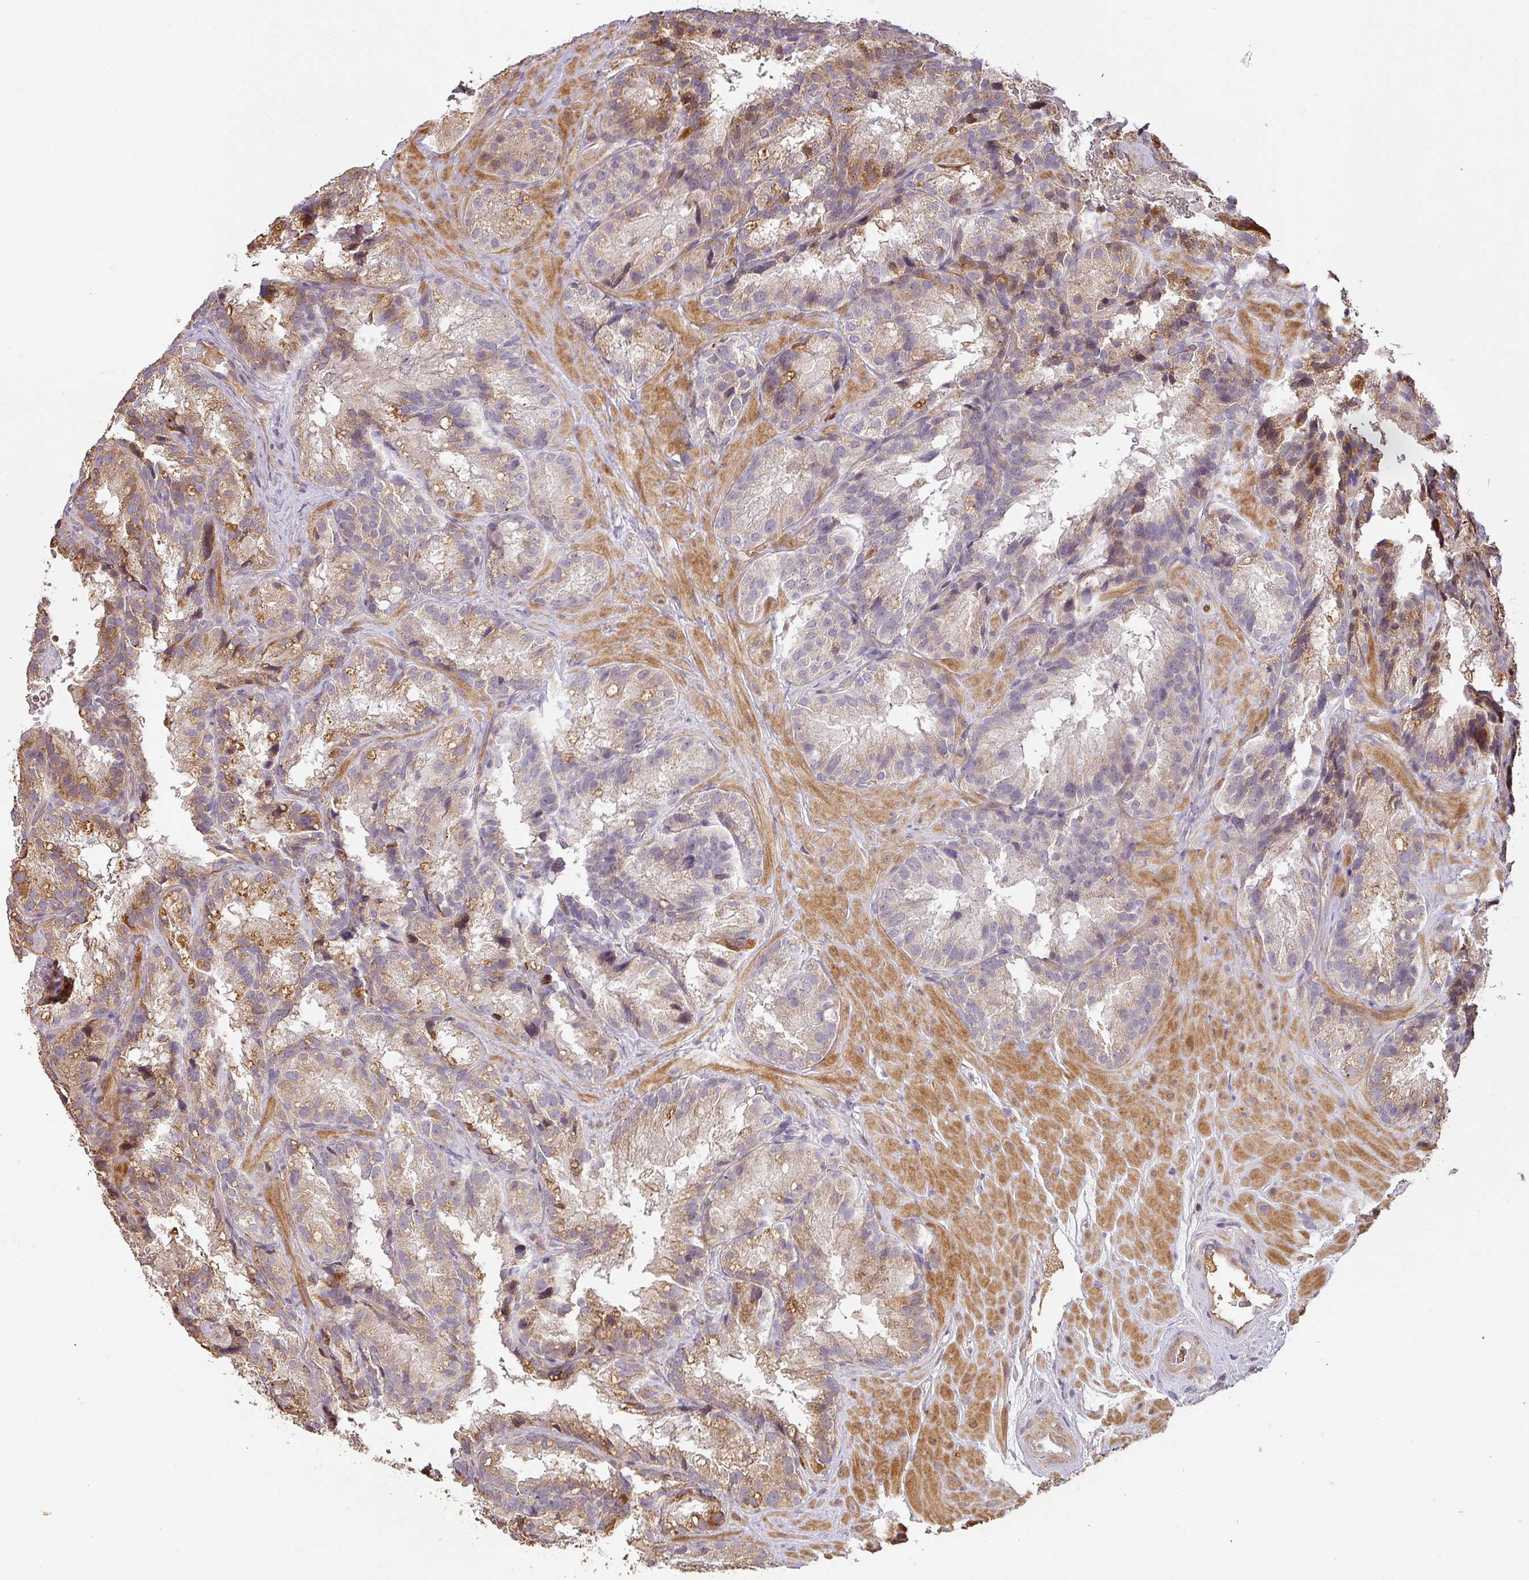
{"staining": {"intensity": "moderate", "quantity": "<25%", "location": "cytoplasmic/membranous"}, "tissue": "seminal vesicle", "cell_type": "Glandular cells", "image_type": "normal", "snomed": [{"axis": "morphology", "description": "Normal tissue, NOS"}, {"axis": "topography", "description": "Seminal veicle"}], "caption": "Immunohistochemical staining of unremarkable seminal vesicle demonstrates moderate cytoplasmic/membranous protein expression in about <25% of glandular cells.", "gene": "BPIFB3", "patient": {"sex": "male", "age": 58}}